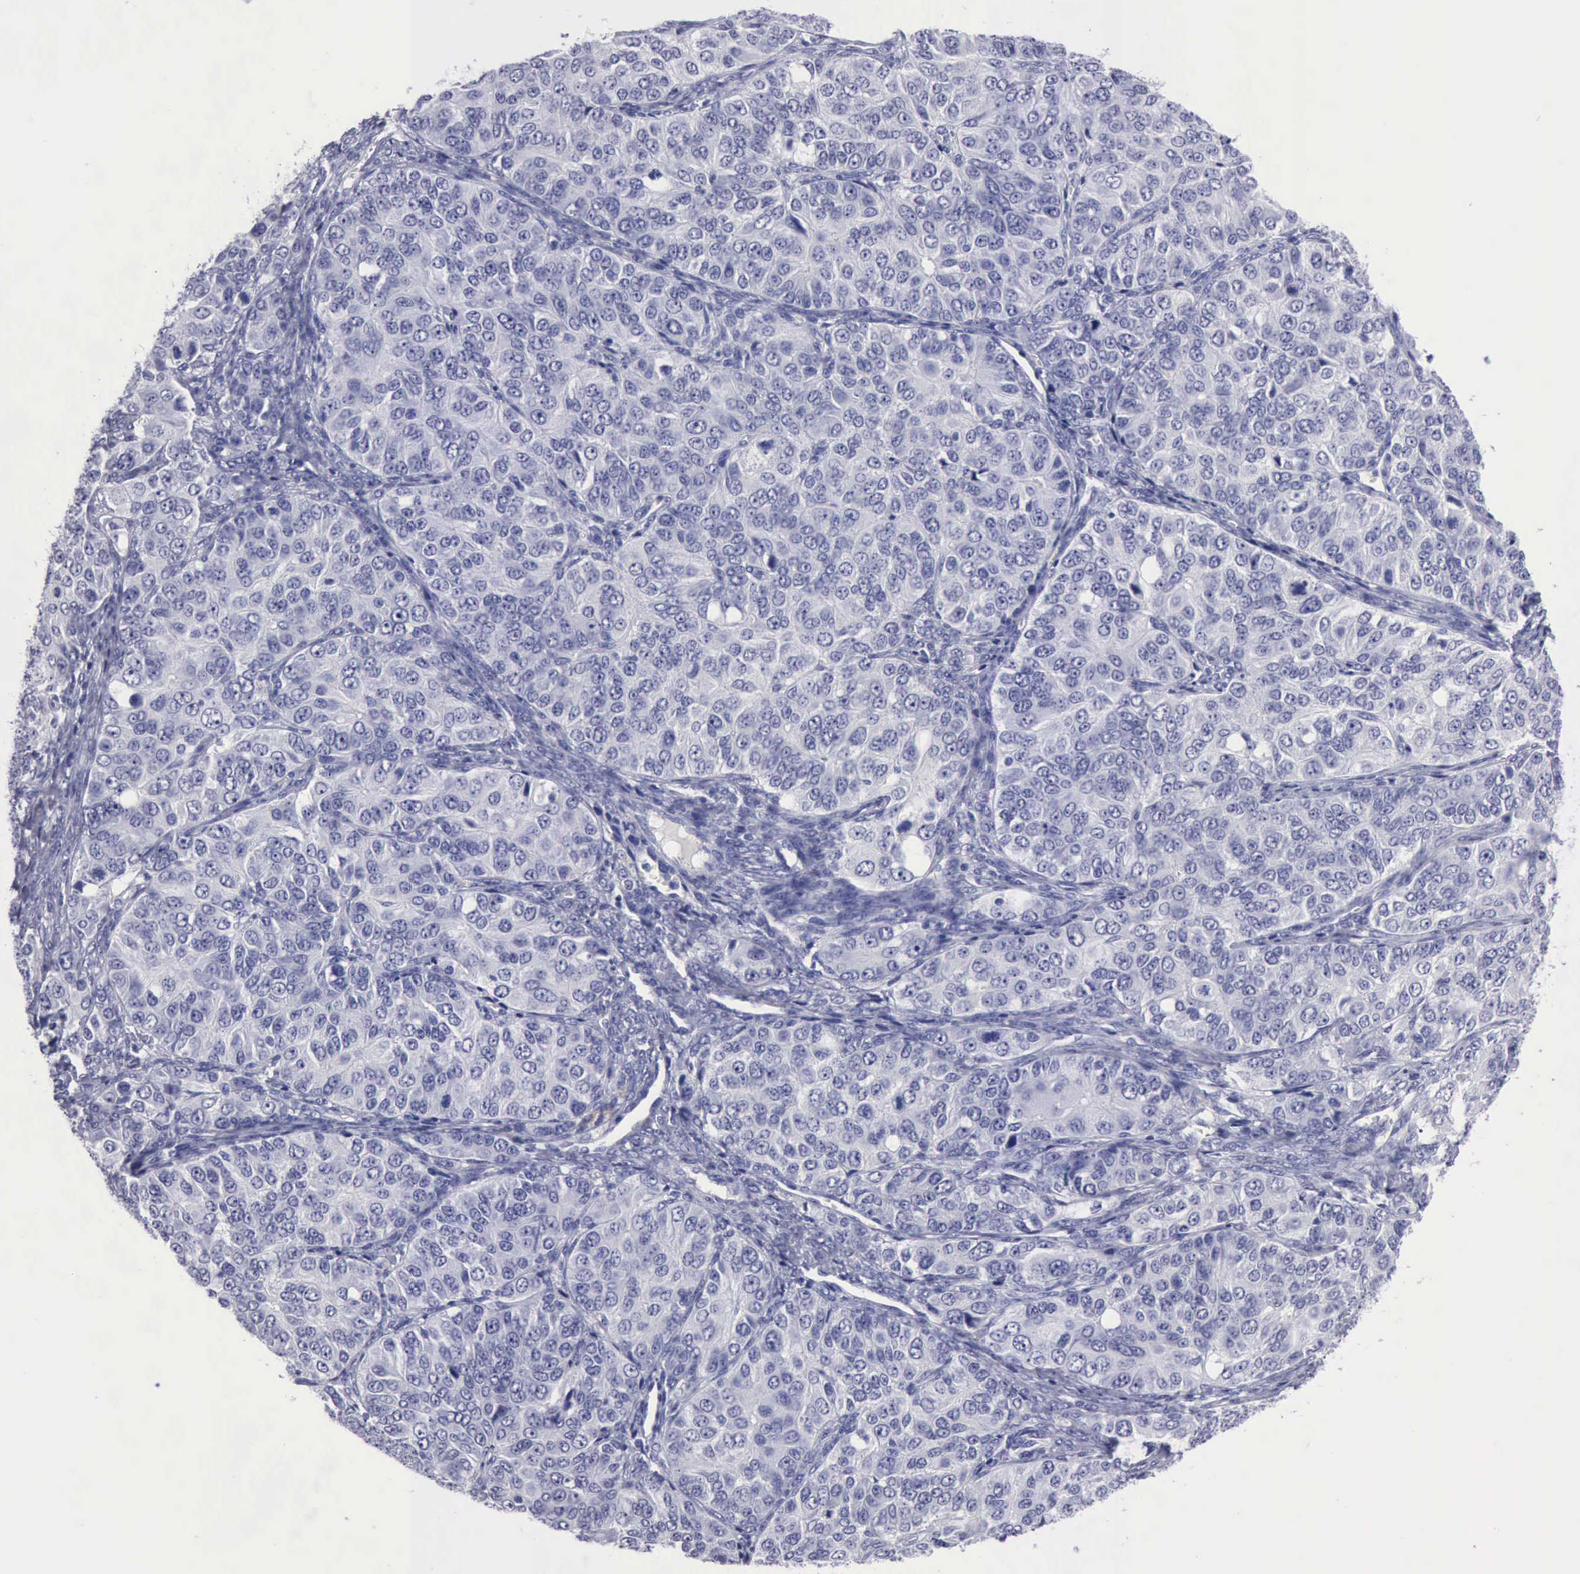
{"staining": {"intensity": "negative", "quantity": "none", "location": "none"}, "tissue": "ovarian cancer", "cell_type": "Tumor cells", "image_type": "cancer", "snomed": [{"axis": "morphology", "description": "Carcinoma, endometroid"}, {"axis": "topography", "description": "Ovary"}], "caption": "DAB (3,3'-diaminobenzidine) immunohistochemical staining of human ovarian cancer (endometroid carcinoma) exhibits no significant positivity in tumor cells. (Brightfield microscopy of DAB immunohistochemistry at high magnification).", "gene": "CYP19A1", "patient": {"sex": "female", "age": 51}}